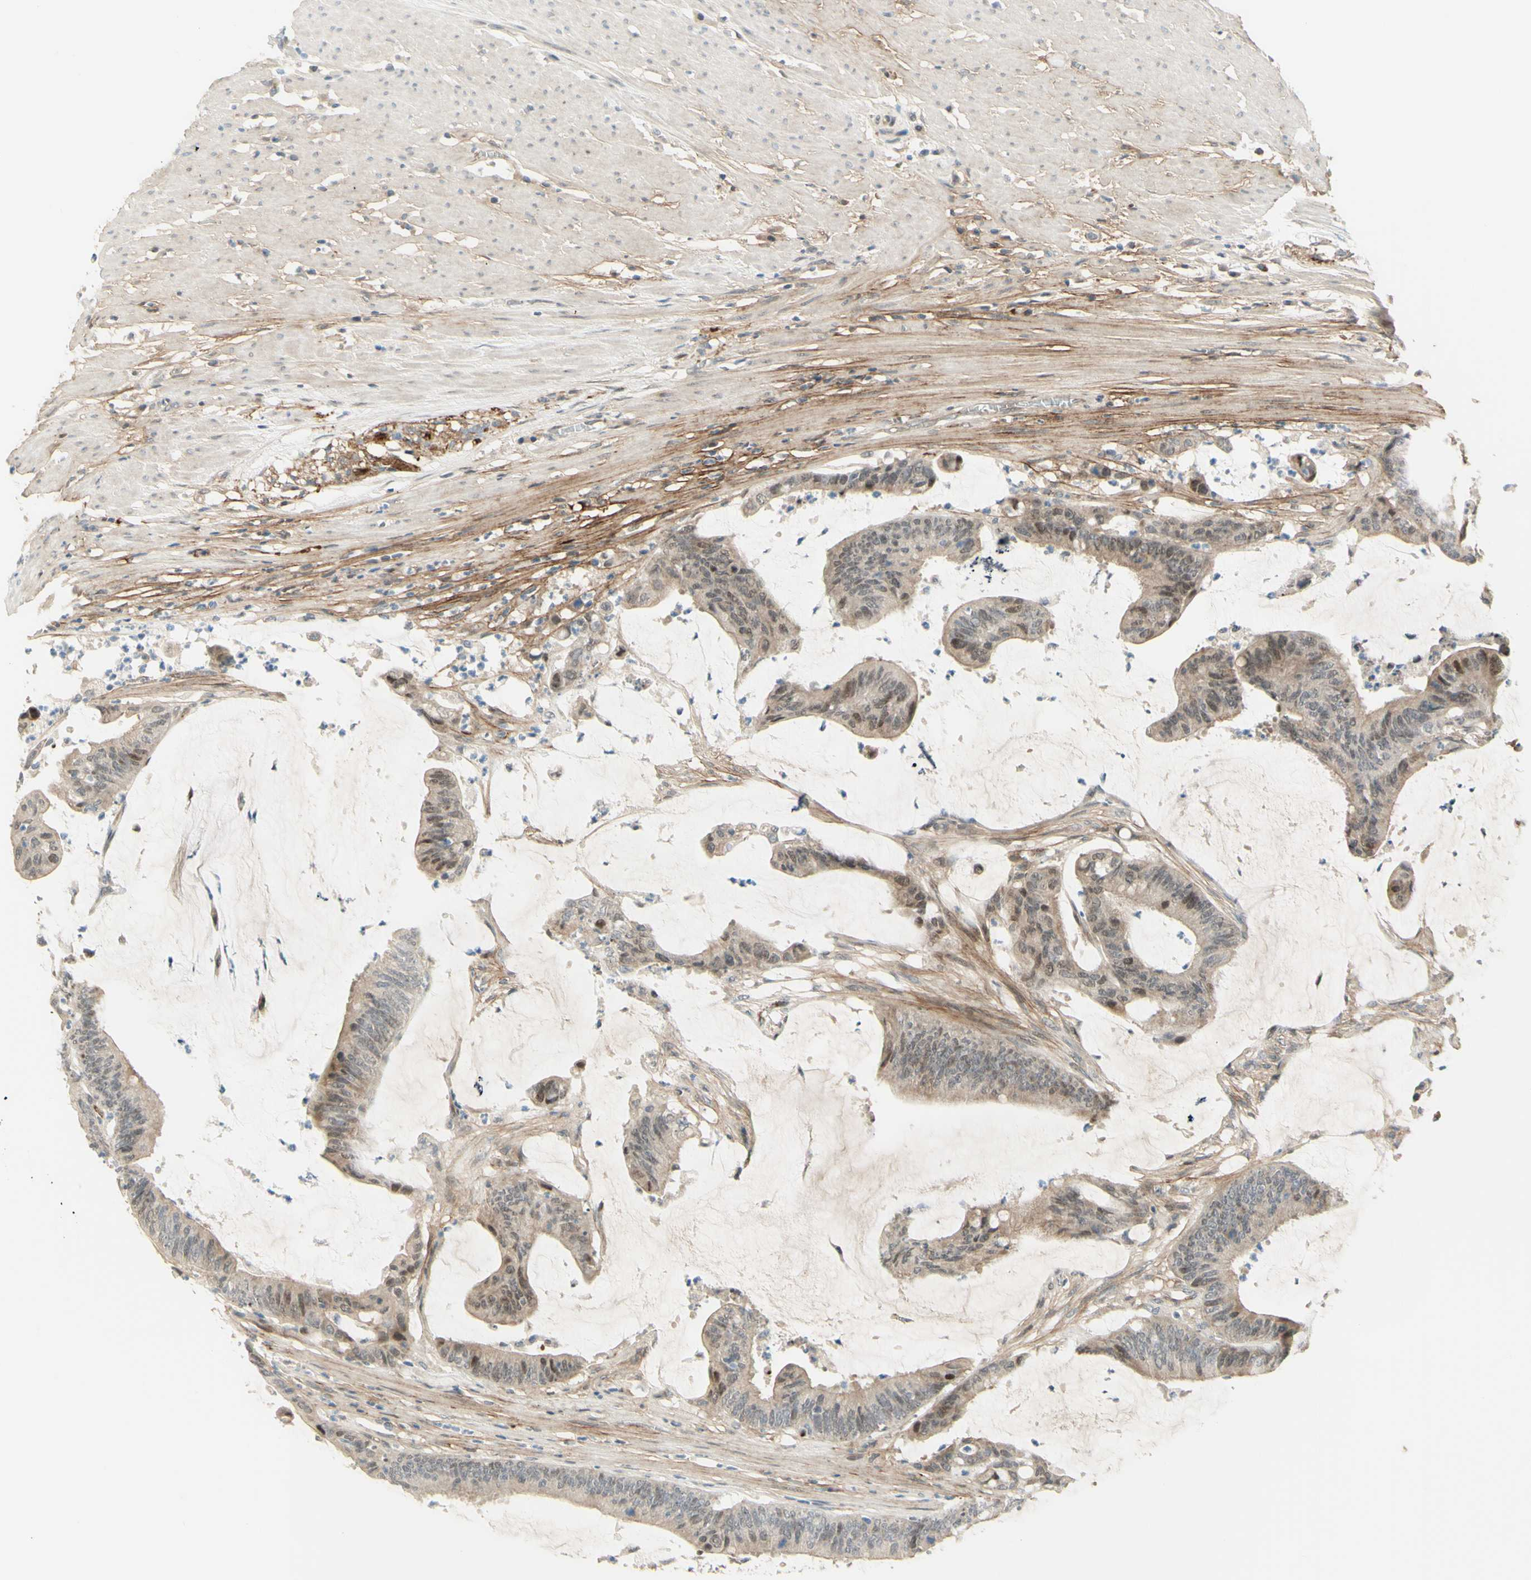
{"staining": {"intensity": "weak", "quantity": "25%-75%", "location": "cytoplasmic/membranous,nuclear"}, "tissue": "colorectal cancer", "cell_type": "Tumor cells", "image_type": "cancer", "snomed": [{"axis": "morphology", "description": "Adenocarcinoma, NOS"}, {"axis": "topography", "description": "Rectum"}], "caption": "Colorectal cancer (adenocarcinoma) stained for a protein reveals weak cytoplasmic/membranous and nuclear positivity in tumor cells.", "gene": "ANGPT2", "patient": {"sex": "female", "age": 66}}